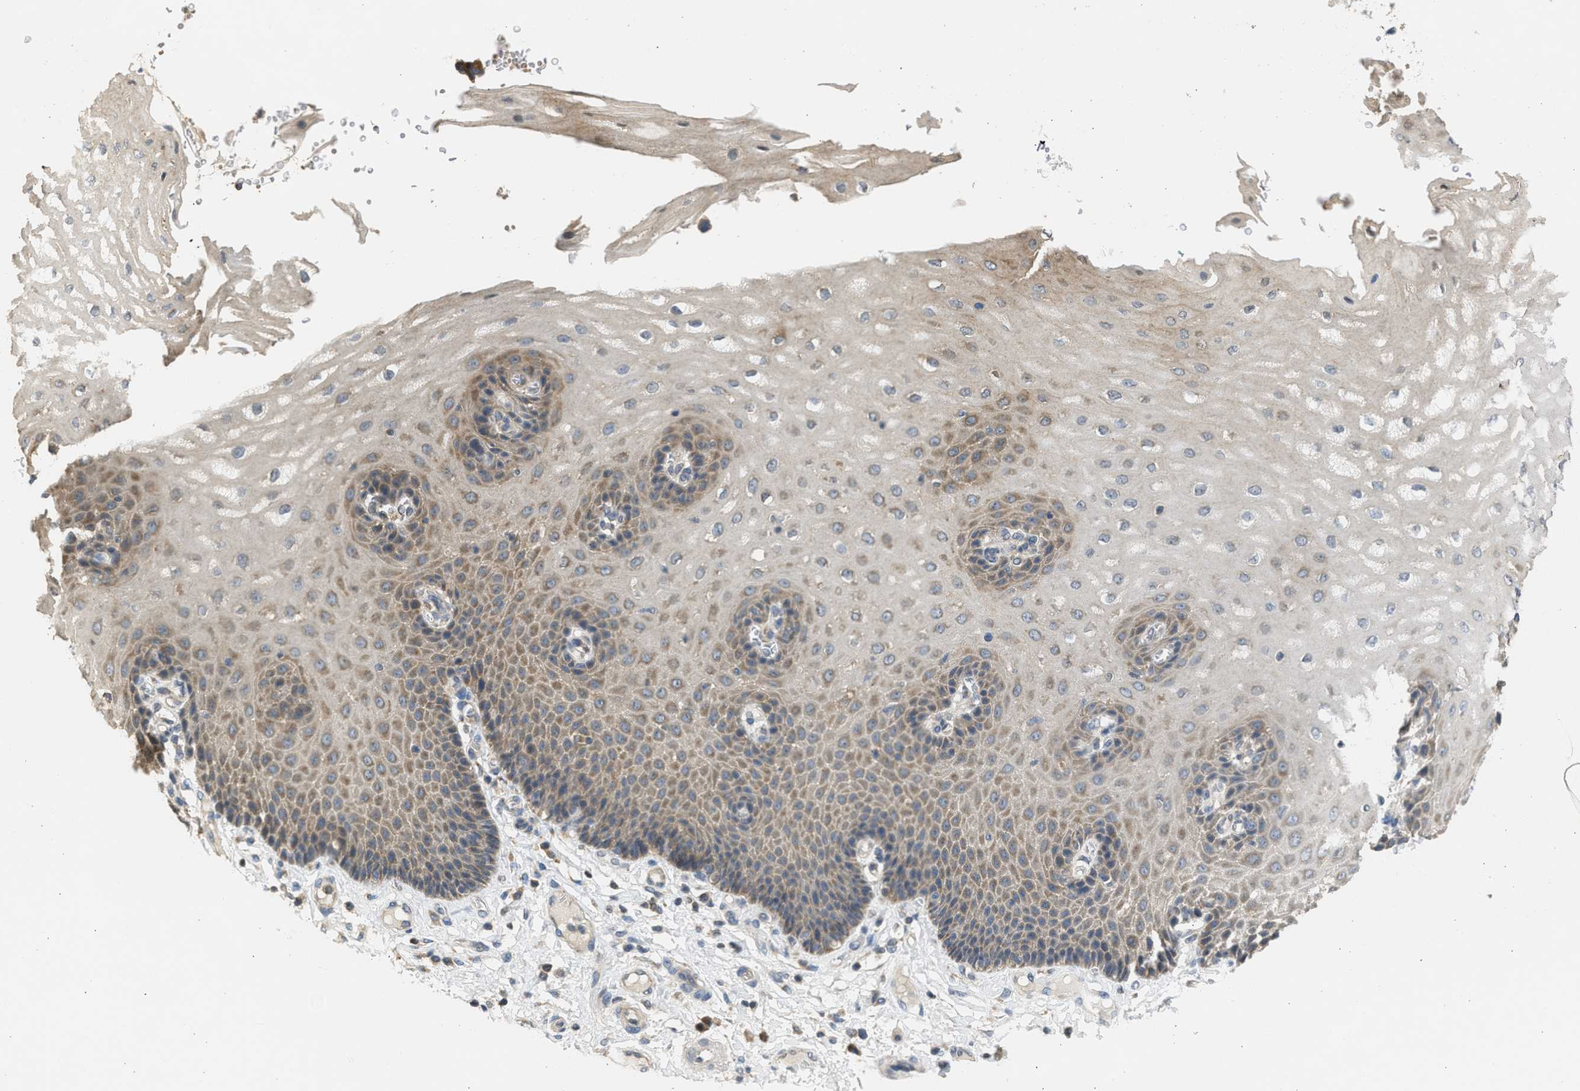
{"staining": {"intensity": "weak", "quantity": ">75%", "location": "cytoplasmic/membranous"}, "tissue": "esophagus", "cell_type": "Squamous epithelial cells", "image_type": "normal", "snomed": [{"axis": "morphology", "description": "Normal tissue, NOS"}, {"axis": "topography", "description": "Esophagus"}], "caption": "The micrograph demonstrates a brown stain indicating the presence of a protein in the cytoplasmic/membranous of squamous epithelial cells in esophagus.", "gene": "CYP1A1", "patient": {"sex": "male", "age": 54}}